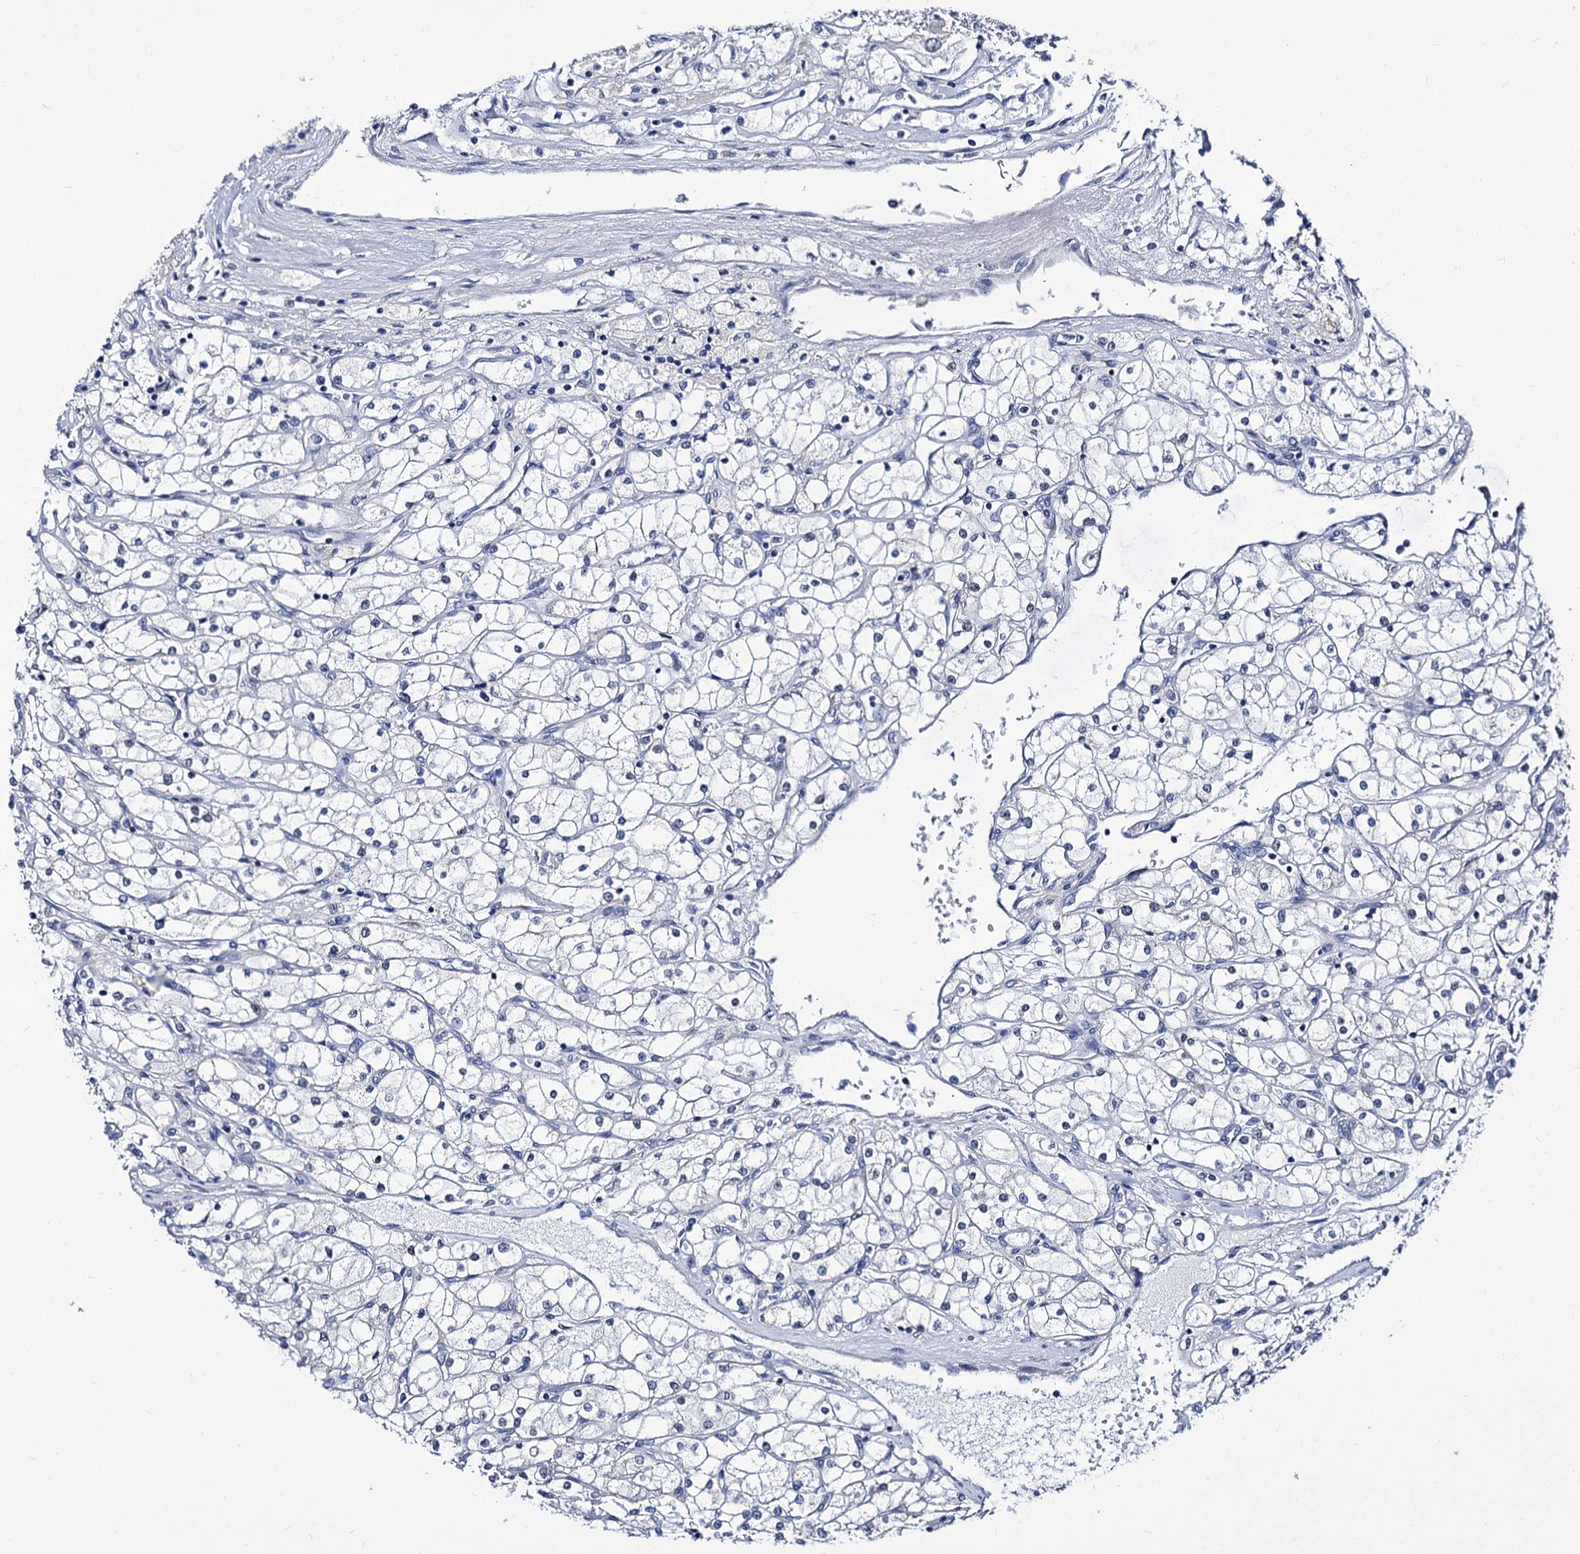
{"staining": {"intensity": "negative", "quantity": "none", "location": "none"}, "tissue": "renal cancer", "cell_type": "Tumor cells", "image_type": "cancer", "snomed": [{"axis": "morphology", "description": "Adenocarcinoma, NOS"}, {"axis": "topography", "description": "Kidney"}], "caption": "Renal cancer (adenocarcinoma) was stained to show a protein in brown. There is no significant expression in tumor cells. (Stains: DAB immunohistochemistry (IHC) with hematoxylin counter stain, Microscopy: brightfield microscopy at high magnification).", "gene": "PANX2", "patient": {"sex": "male", "age": 80}}